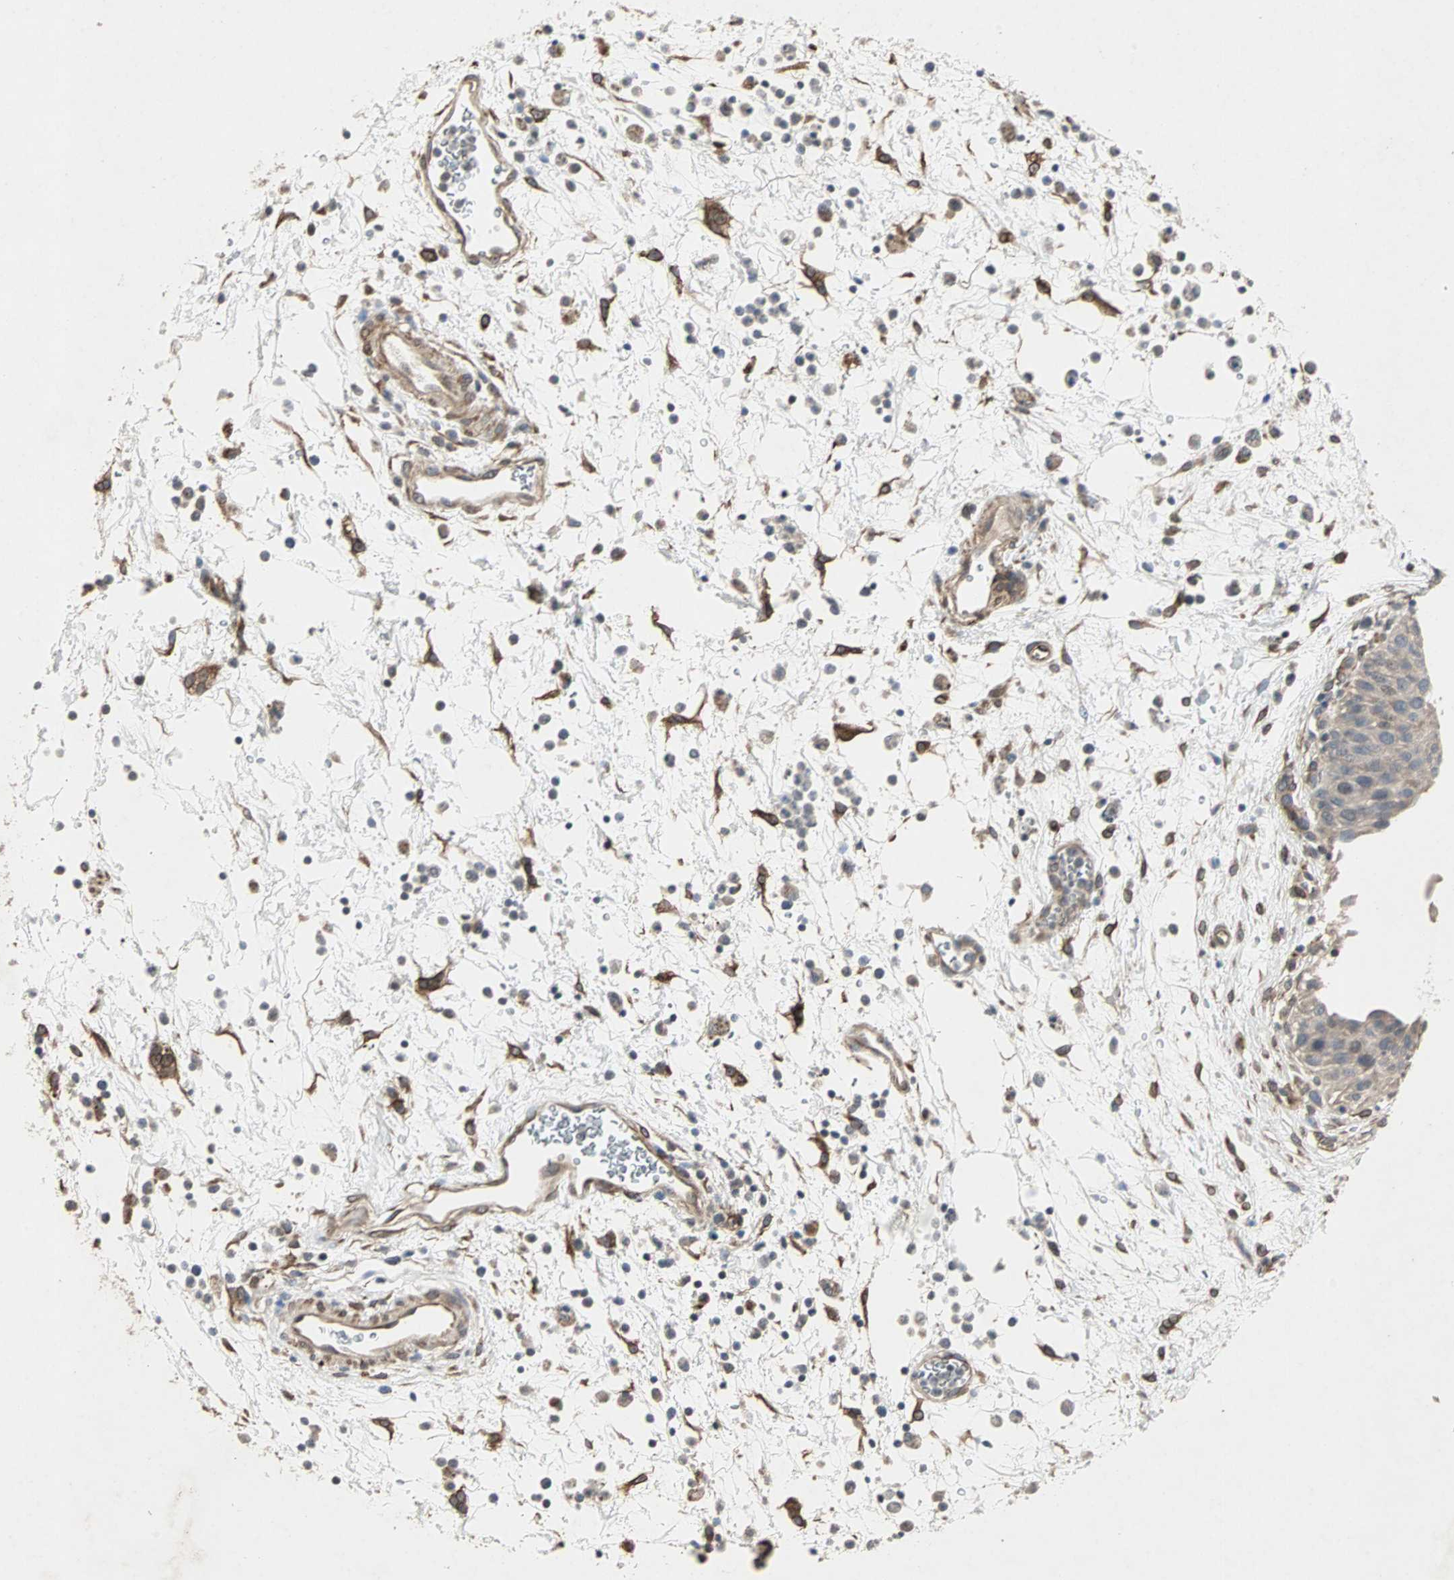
{"staining": {"intensity": "weak", "quantity": ">75%", "location": "cytoplasmic/membranous"}, "tissue": "urinary bladder", "cell_type": "Urothelial cells", "image_type": "normal", "snomed": [{"axis": "morphology", "description": "Normal tissue, NOS"}, {"axis": "morphology", "description": "Dysplasia, NOS"}, {"axis": "topography", "description": "Urinary bladder"}], "caption": "IHC photomicrograph of normal urinary bladder: urinary bladder stained using immunohistochemistry reveals low levels of weak protein expression localized specifically in the cytoplasmic/membranous of urothelial cells, appearing as a cytoplasmic/membranous brown color.", "gene": "TRPV4", "patient": {"sex": "male", "age": 35}}